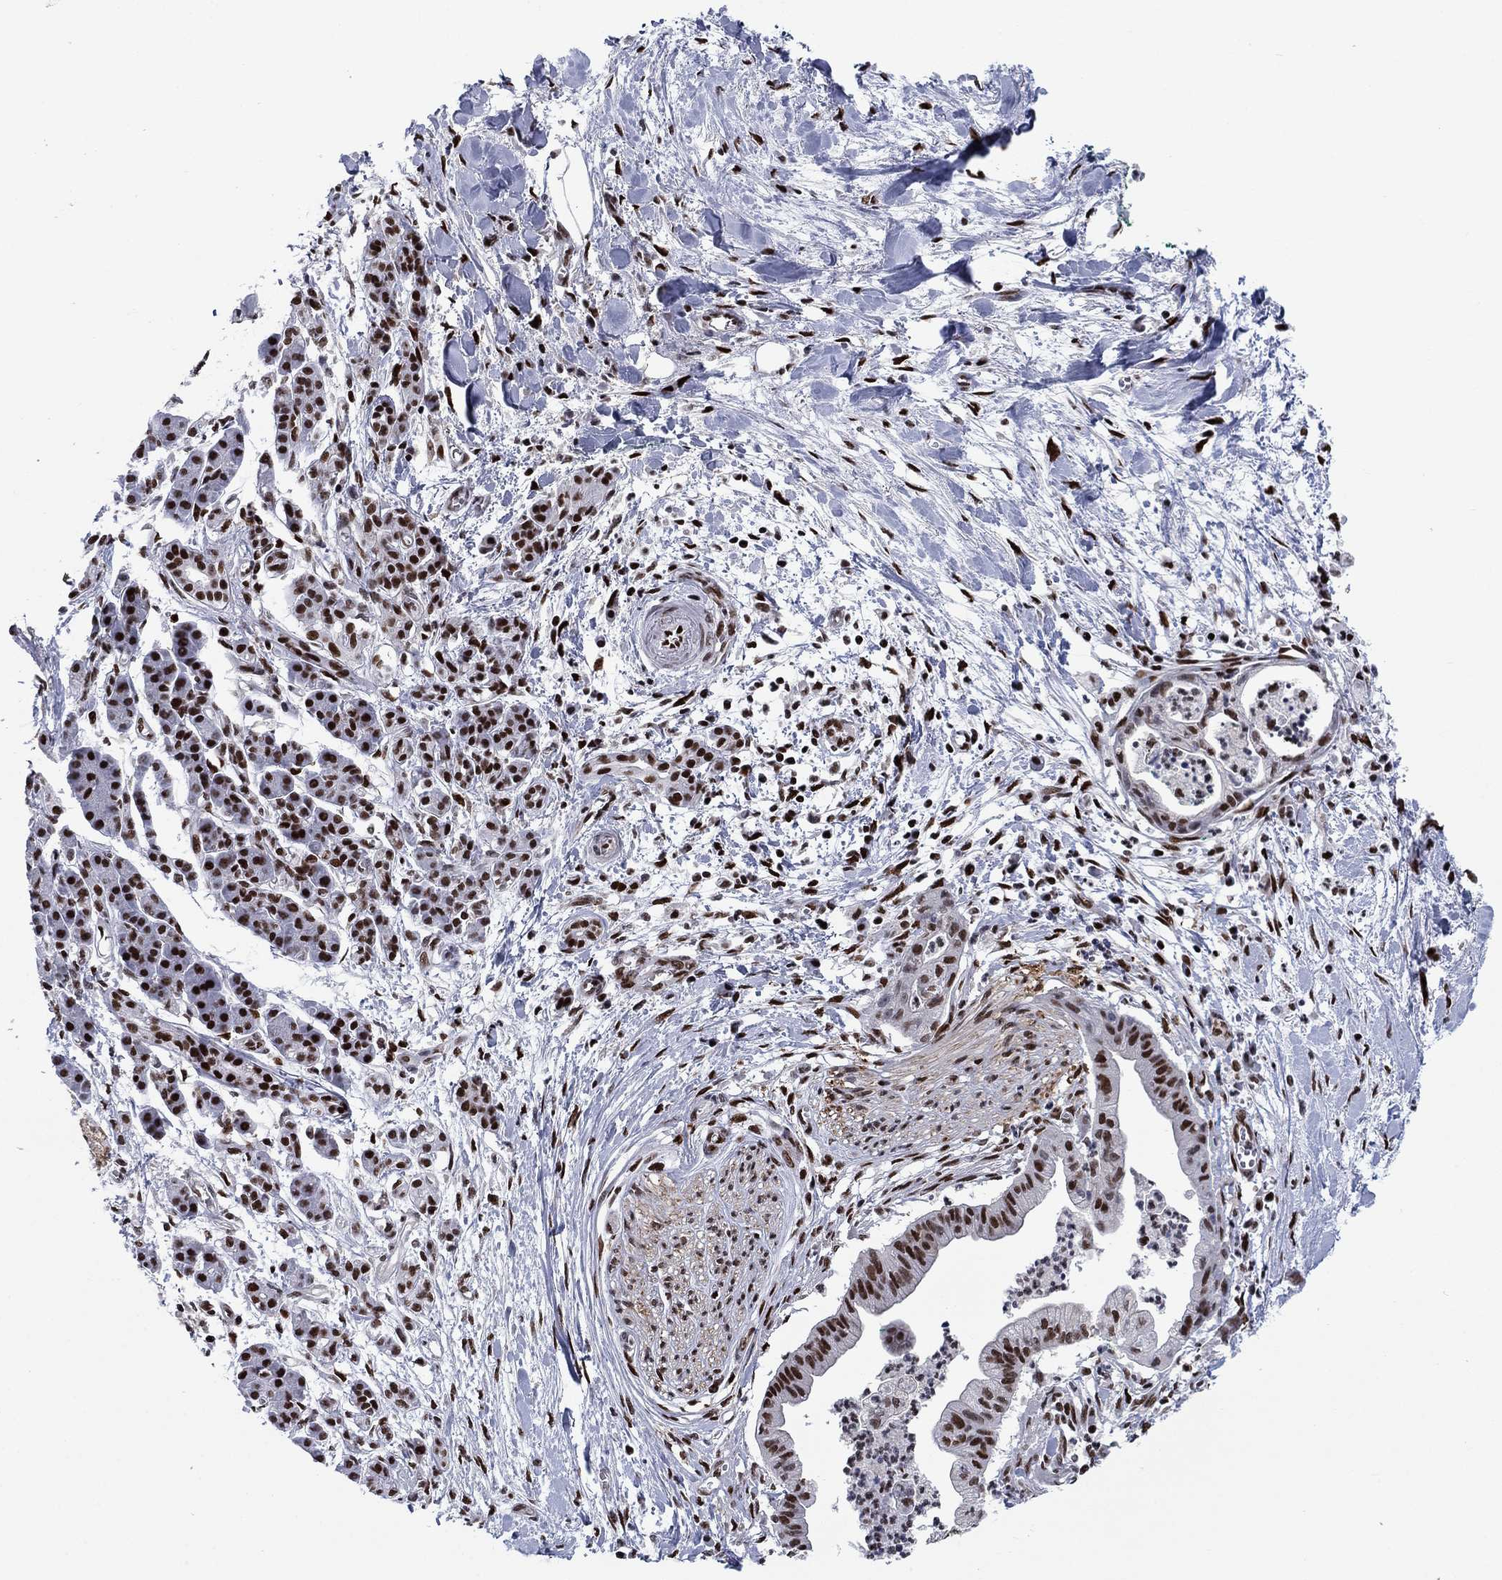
{"staining": {"intensity": "strong", "quantity": ">75%", "location": "nuclear"}, "tissue": "pancreatic cancer", "cell_type": "Tumor cells", "image_type": "cancer", "snomed": [{"axis": "morphology", "description": "Normal tissue, NOS"}, {"axis": "morphology", "description": "Adenocarcinoma, NOS"}, {"axis": "topography", "description": "Lymph node"}, {"axis": "topography", "description": "Pancreas"}], "caption": "Strong nuclear protein expression is present in about >75% of tumor cells in pancreatic cancer. (brown staining indicates protein expression, while blue staining denotes nuclei).", "gene": "RPRD1B", "patient": {"sex": "female", "age": 58}}